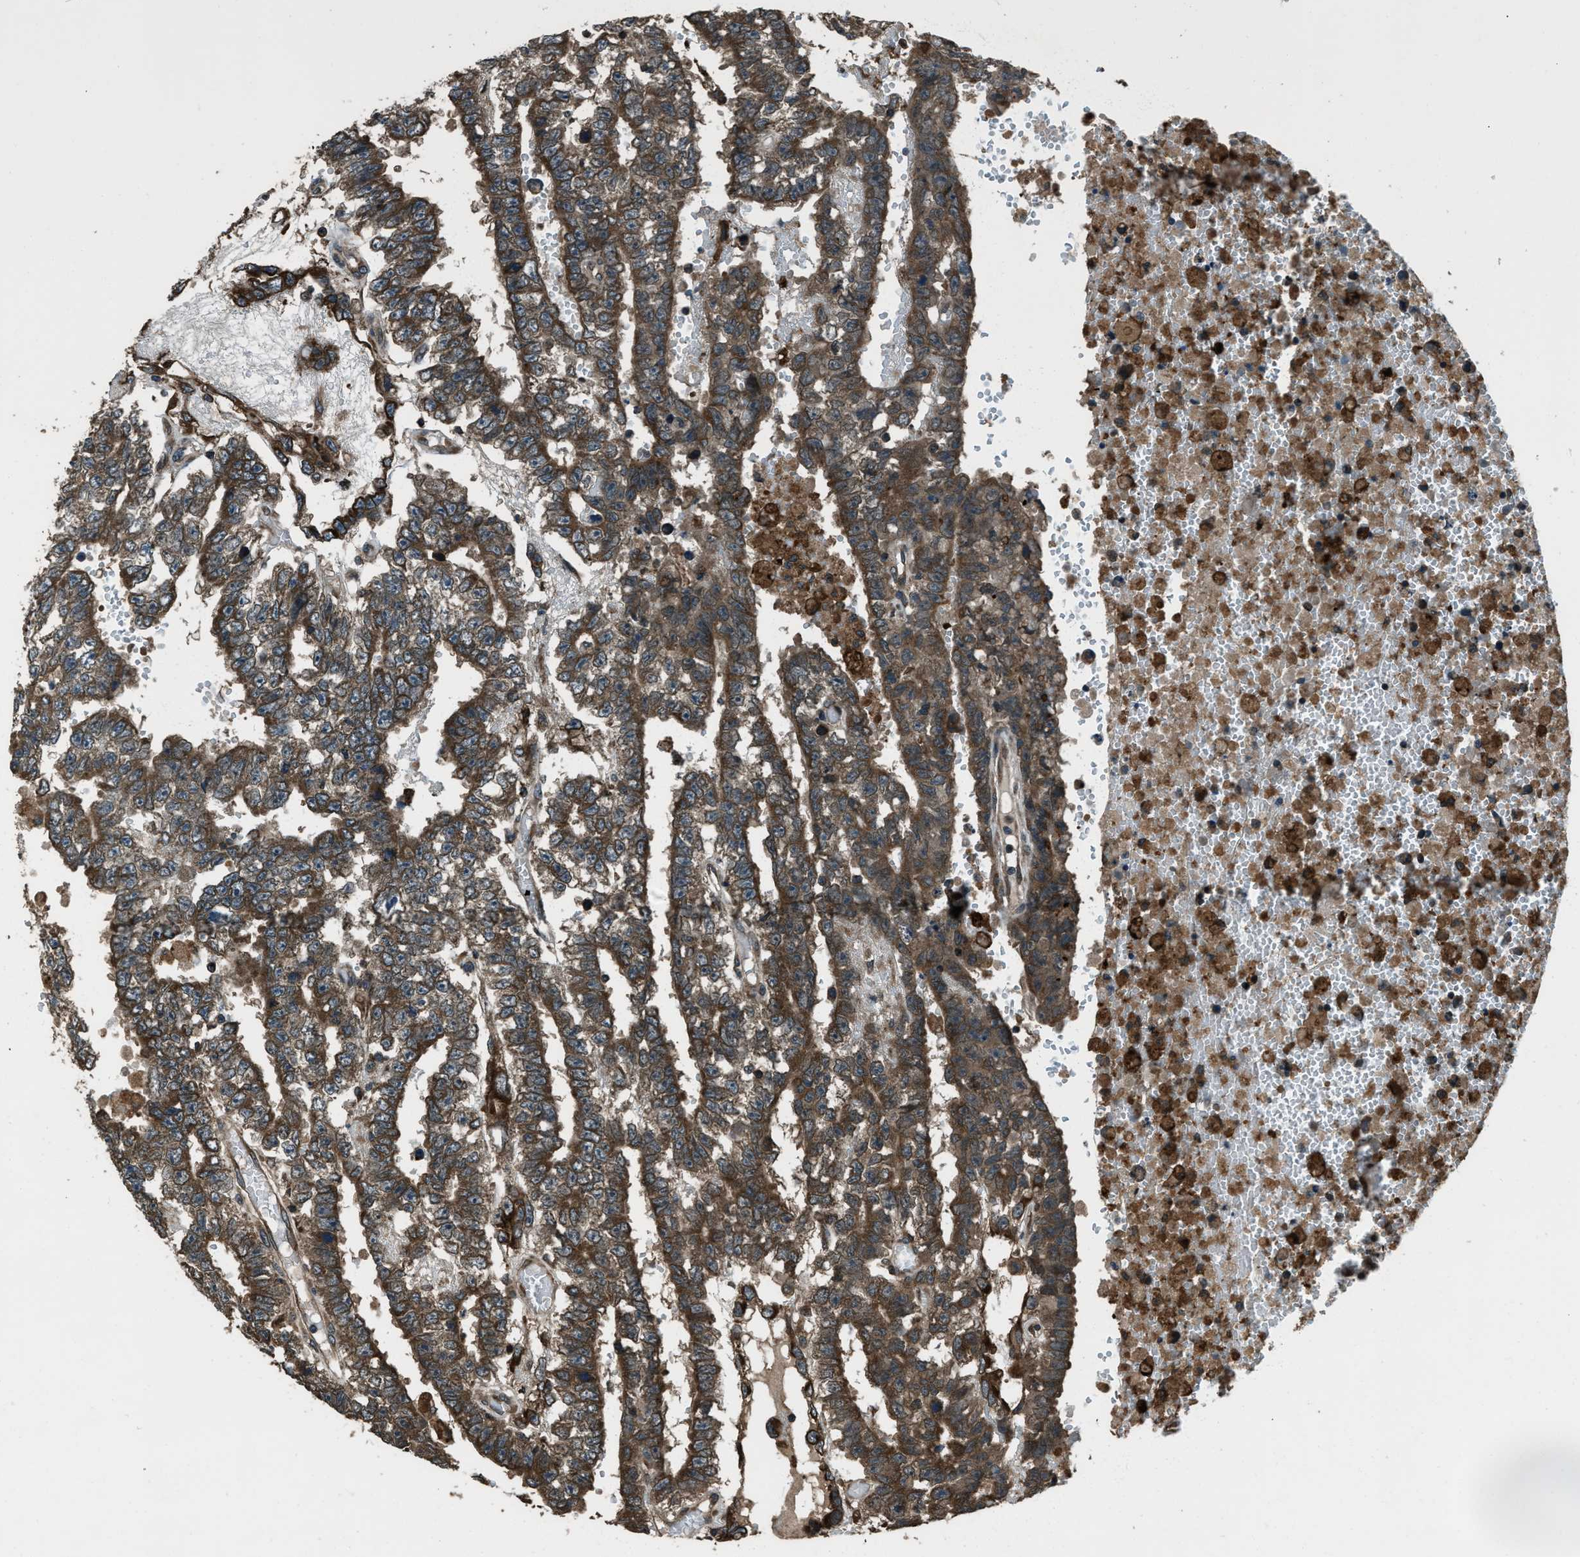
{"staining": {"intensity": "moderate", "quantity": ">75%", "location": "cytoplasmic/membranous"}, "tissue": "testis cancer", "cell_type": "Tumor cells", "image_type": "cancer", "snomed": [{"axis": "morphology", "description": "Carcinoma, Embryonal, NOS"}, {"axis": "topography", "description": "Testis"}], "caption": "Moderate cytoplasmic/membranous protein expression is seen in approximately >75% of tumor cells in testis embryonal carcinoma. (brown staining indicates protein expression, while blue staining denotes nuclei).", "gene": "TRIM4", "patient": {"sex": "male", "age": 25}}